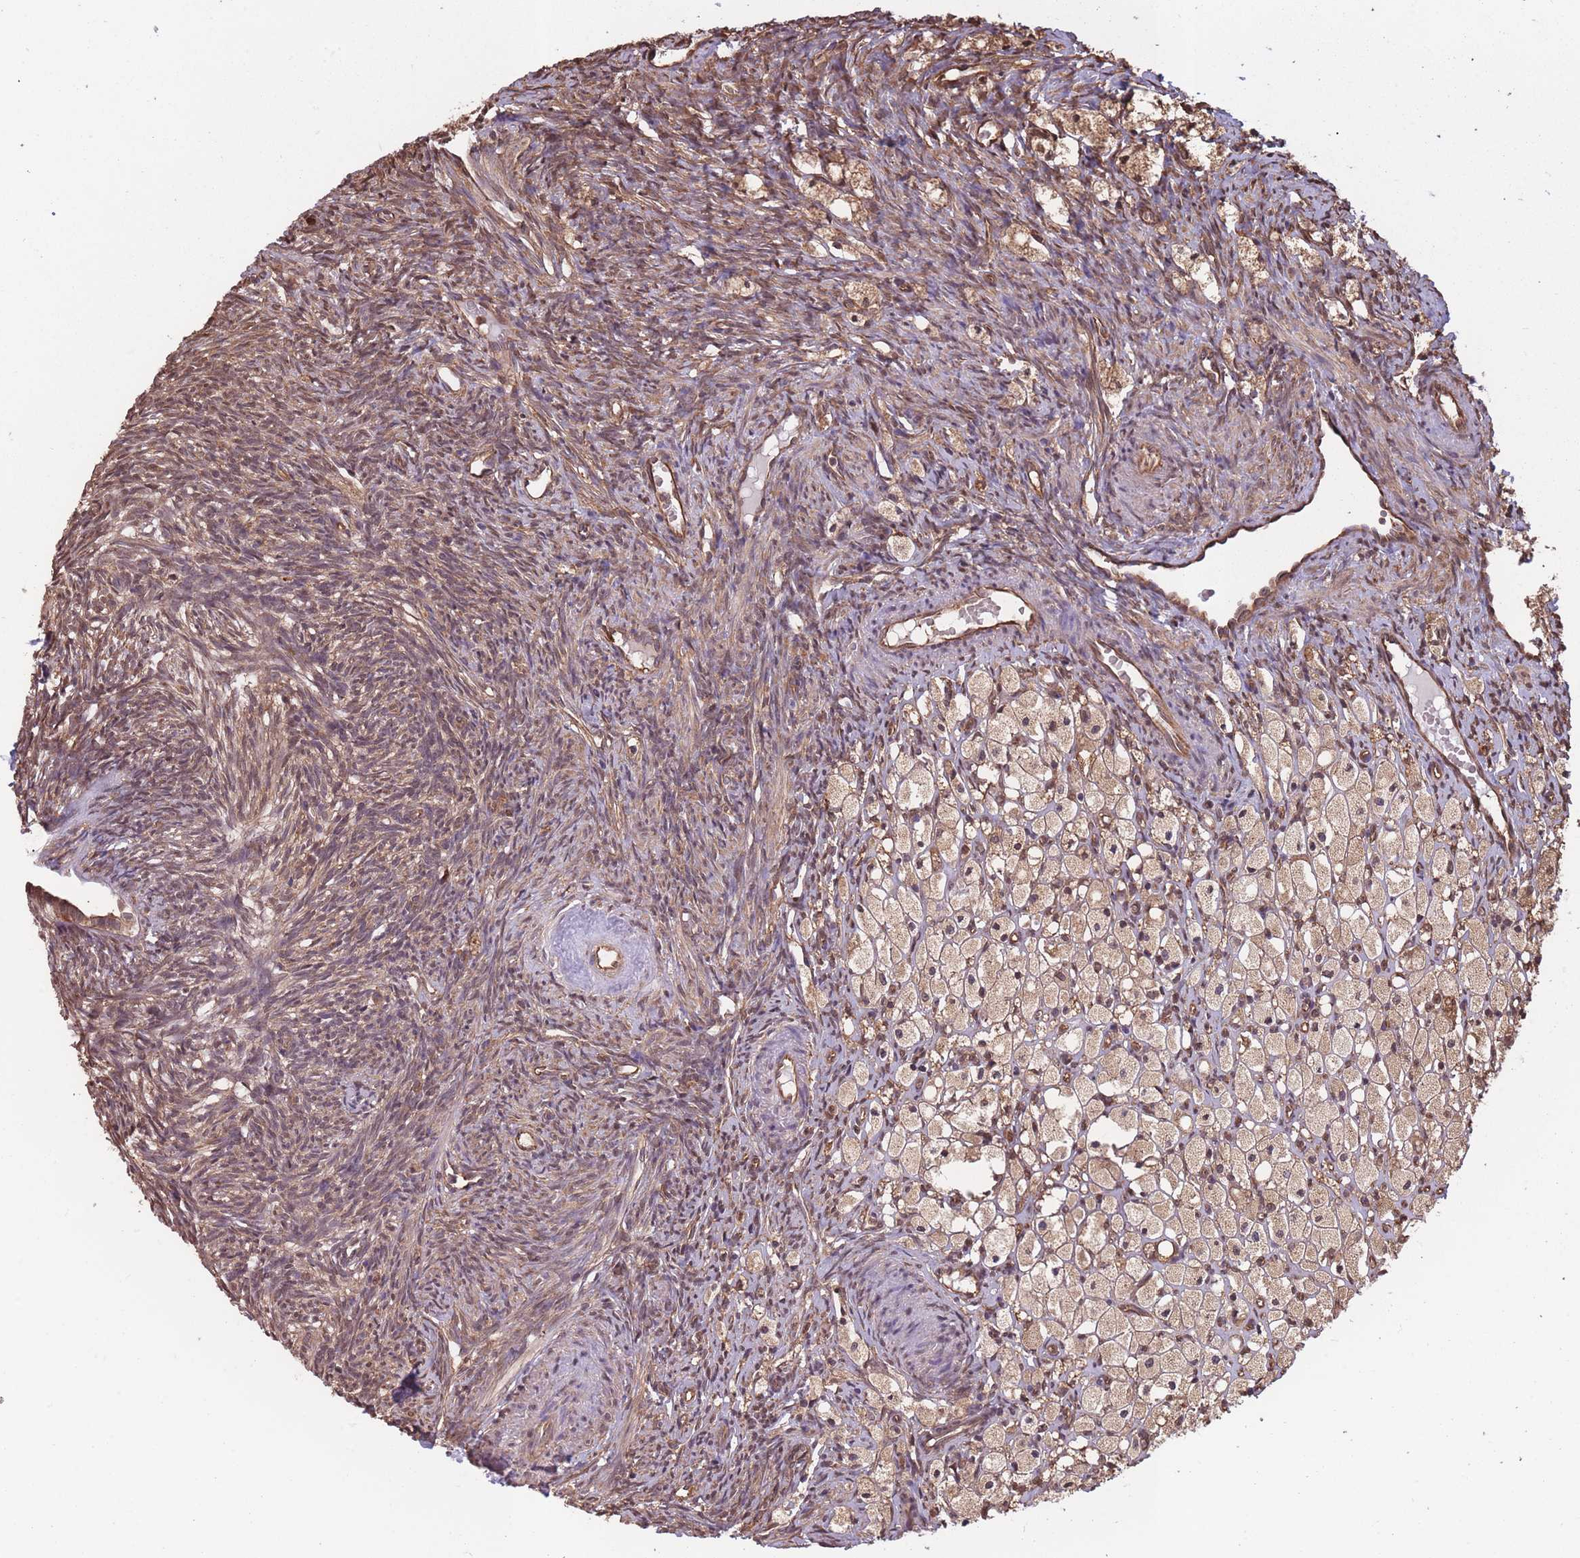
{"staining": {"intensity": "weak", "quantity": ">75%", "location": "cytoplasmic/membranous"}, "tissue": "ovary", "cell_type": "Ovarian stroma cells", "image_type": "normal", "snomed": [{"axis": "morphology", "description": "Normal tissue, NOS"}, {"axis": "topography", "description": "Ovary"}], "caption": "DAB (3,3'-diaminobenzidine) immunohistochemical staining of benign human ovary reveals weak cytoplasmic/membranous protein positivity in approximately >75% of ovarian stroma cells.", "gene": "ARL13B", "patient": {"sex": "female", "age": 51}}